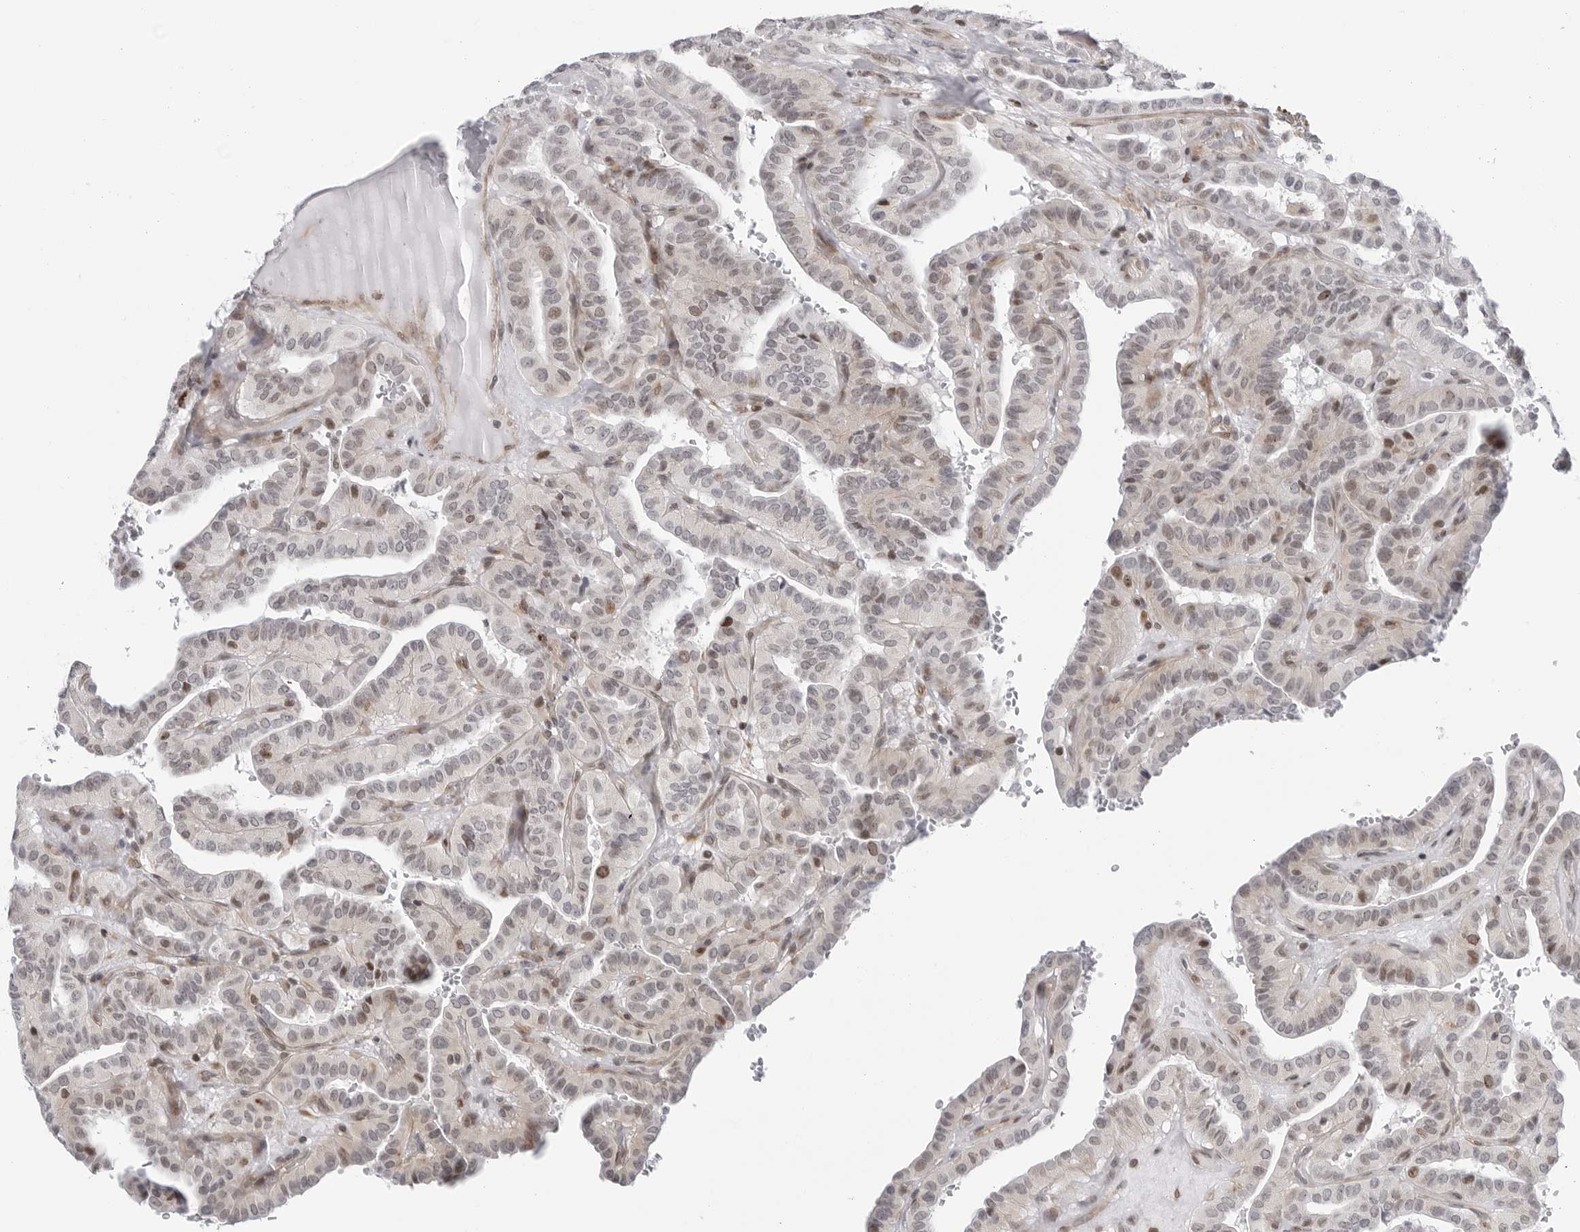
{"staining": {"intensity": "weak", "quantity": "<25%", "location": "cytoplasmic/membranous,nuclear"}, "tissue": "thyroid cancer", "cell_type": "Tumor cells", "image_type": "cancer", "snomed": [{"axis": "morphology", "description": "Papillary adenocarcinoma, NOS"}, {"axis": "topography", "description": "Thyroid gland"}], "caption": "DAB (3,3'-diaminobenzidine) immunohistochemical staining of thyroid cancer (papillary adenocarcinoma) displays no significant staining in tumor cells.", "gene": "FAM135B", "patient": {"sex": "male", "age": 77}}